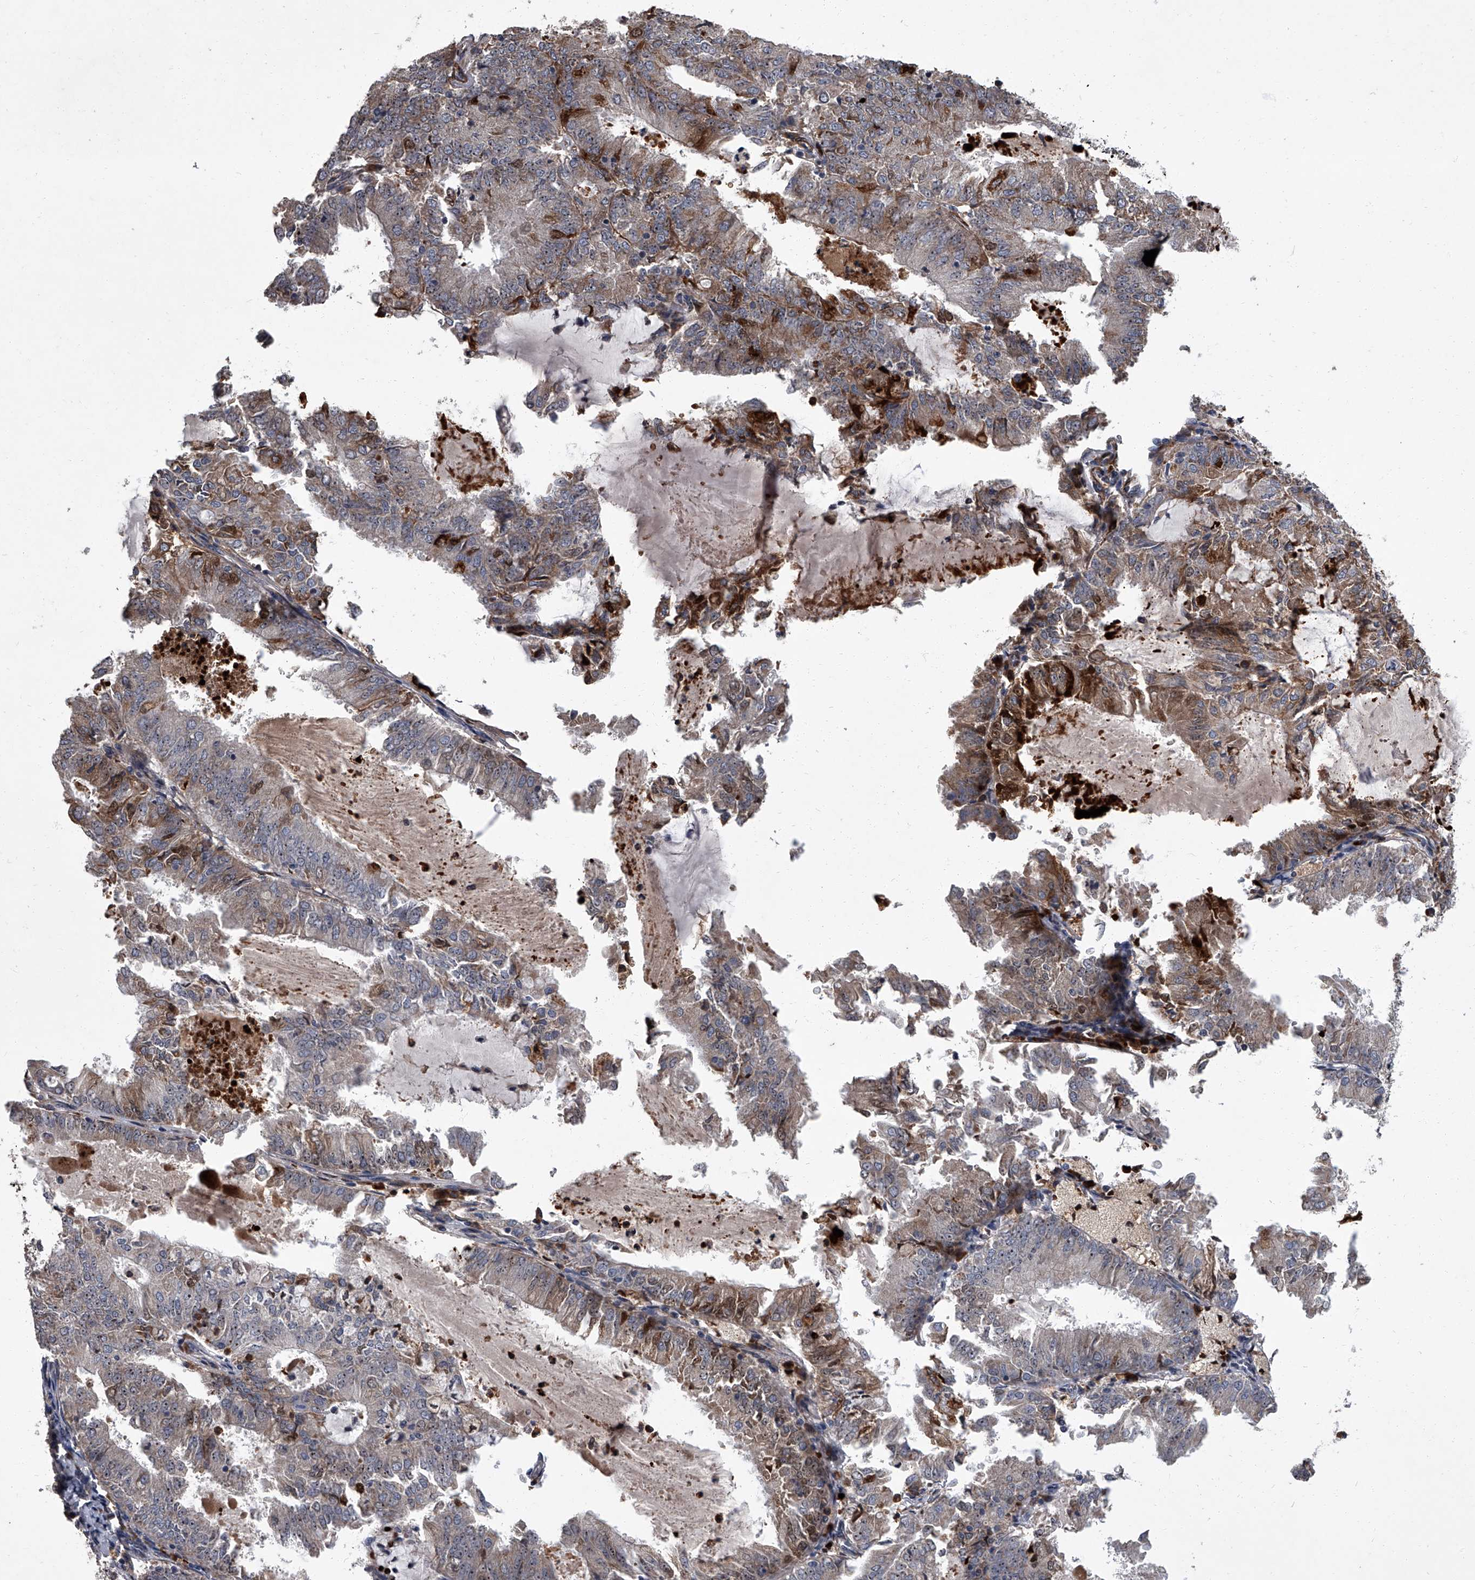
{"staining": {"intensity": "moderate", "quantity": "<25%", "location": "cytoplasmic/membranous"}, "tissue": "endometrial cancer", "cell_type": "Tumor cells", "image_type": "cancer", "snomed": [{"axis": "morphology", "description": "Adenocarcinoma, NOS"}, {"axis": "topography", "description": "Endometrium"}], "caption": "High-power microscopy captured an immunohistochemistry (IHC) micrograph of endometrial adenocarcinoma, revealing moderate cytoplasmic/membranous positivity in about <25% of tumor cells.", "gene": "SIRT4", "patient": {"sex": "female", "age": 57}}